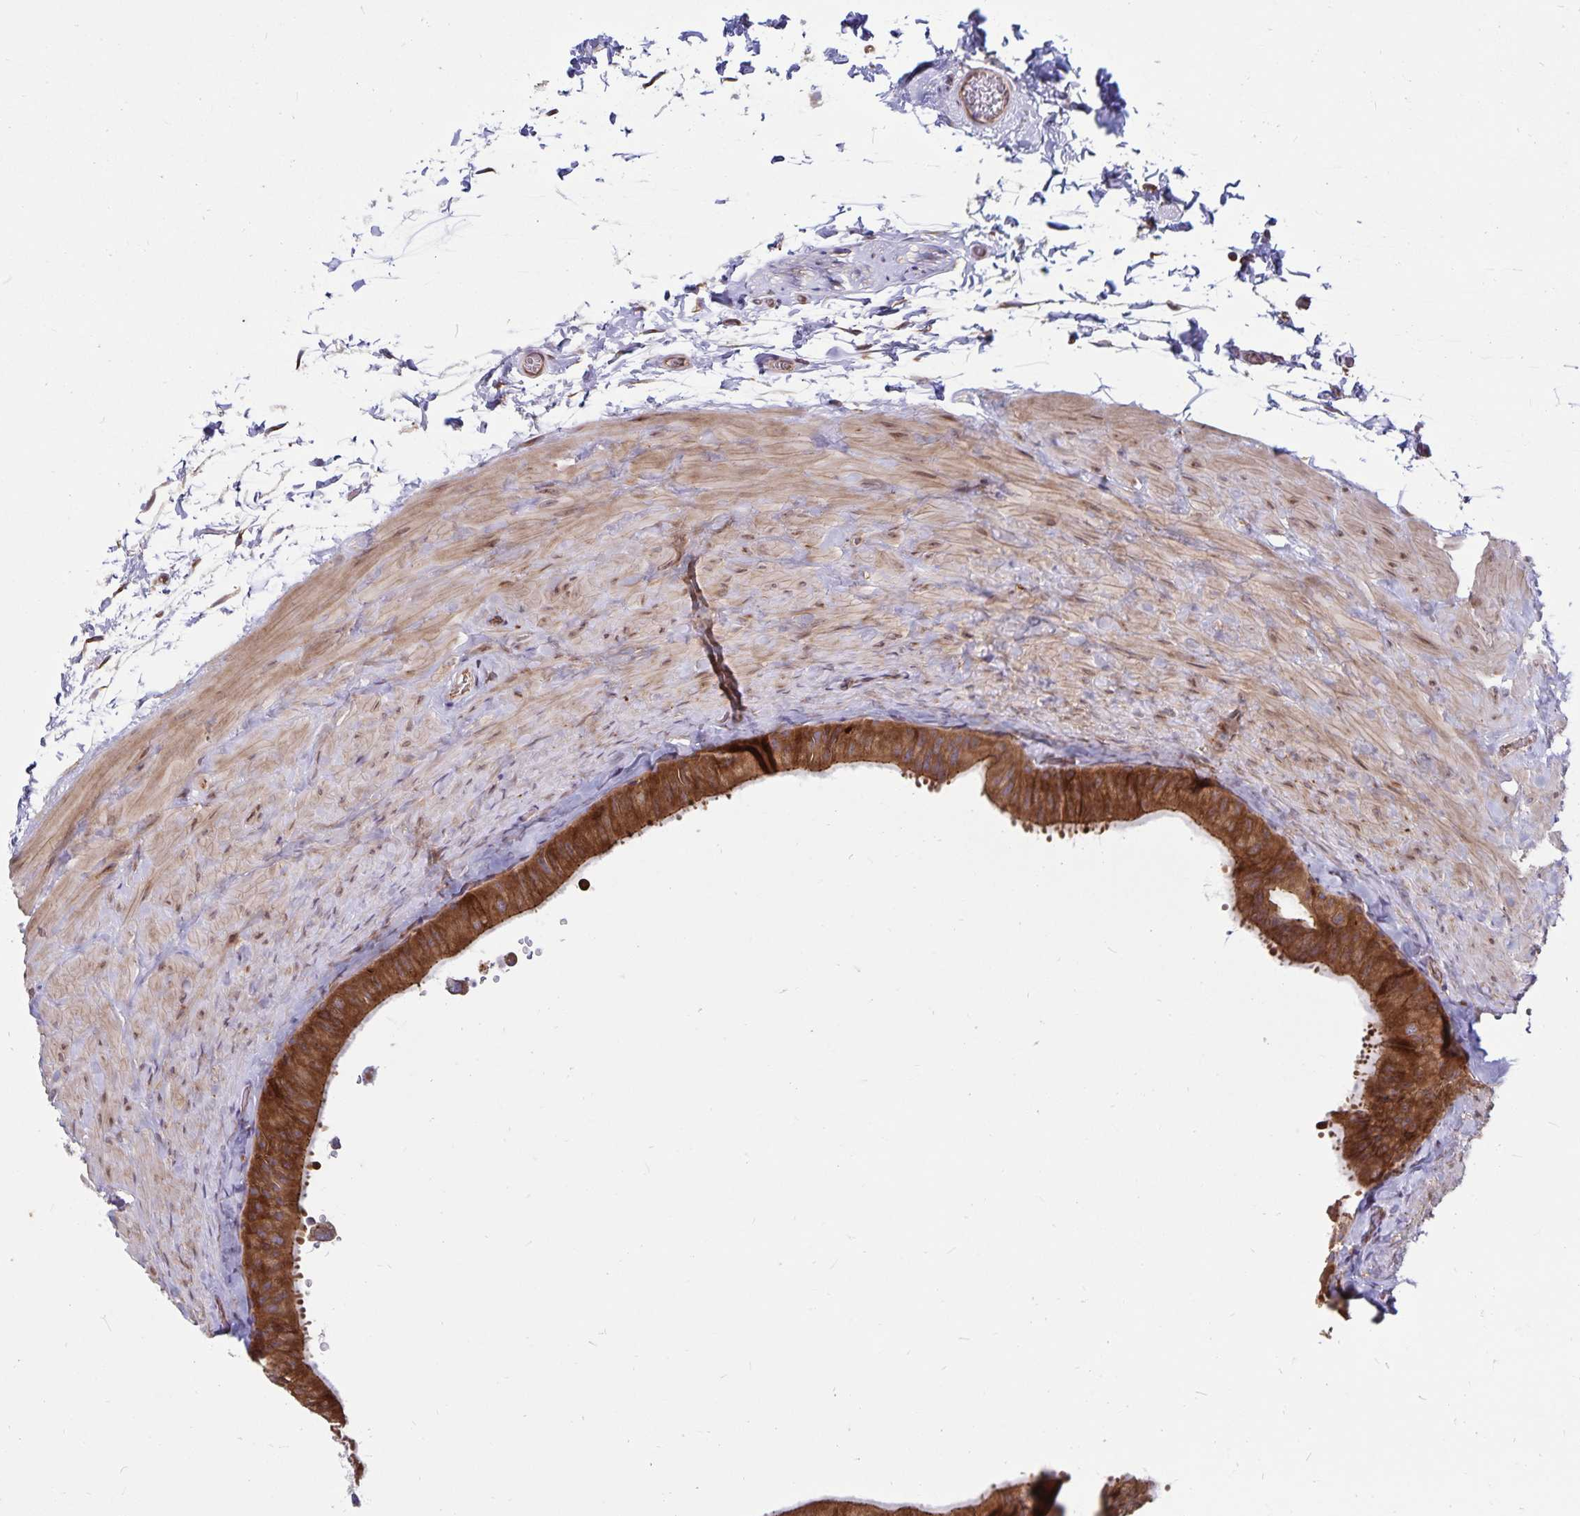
{"staining": {"intensity": "strong", "quantity": ">75%", "location": "cytoplasmic/membranous"}, "tissue": "epididymis", "cell_type": "Glandular cells", "image_type": "normal", "snomed": [{"axis": "morphology", "description": "Normal tissue, NOS"}, {"axis": "topography", "description": "Epididymis, spermatic cord, NOS"}, {"axis": "topography", "description": "Epididymis"}], "caption": "DAB immunohistochemical staining of unremarkable human epididymis exhibits strong cytoplasmic/membranous protein expression in approximately >75% of glandular cells. (DAB (3,3'-diaminobenzidine) = brown stain, brightfield microscopy at high magnification).", "gene": "SEC62", "patient": {"sex": "male", "age": 31}}